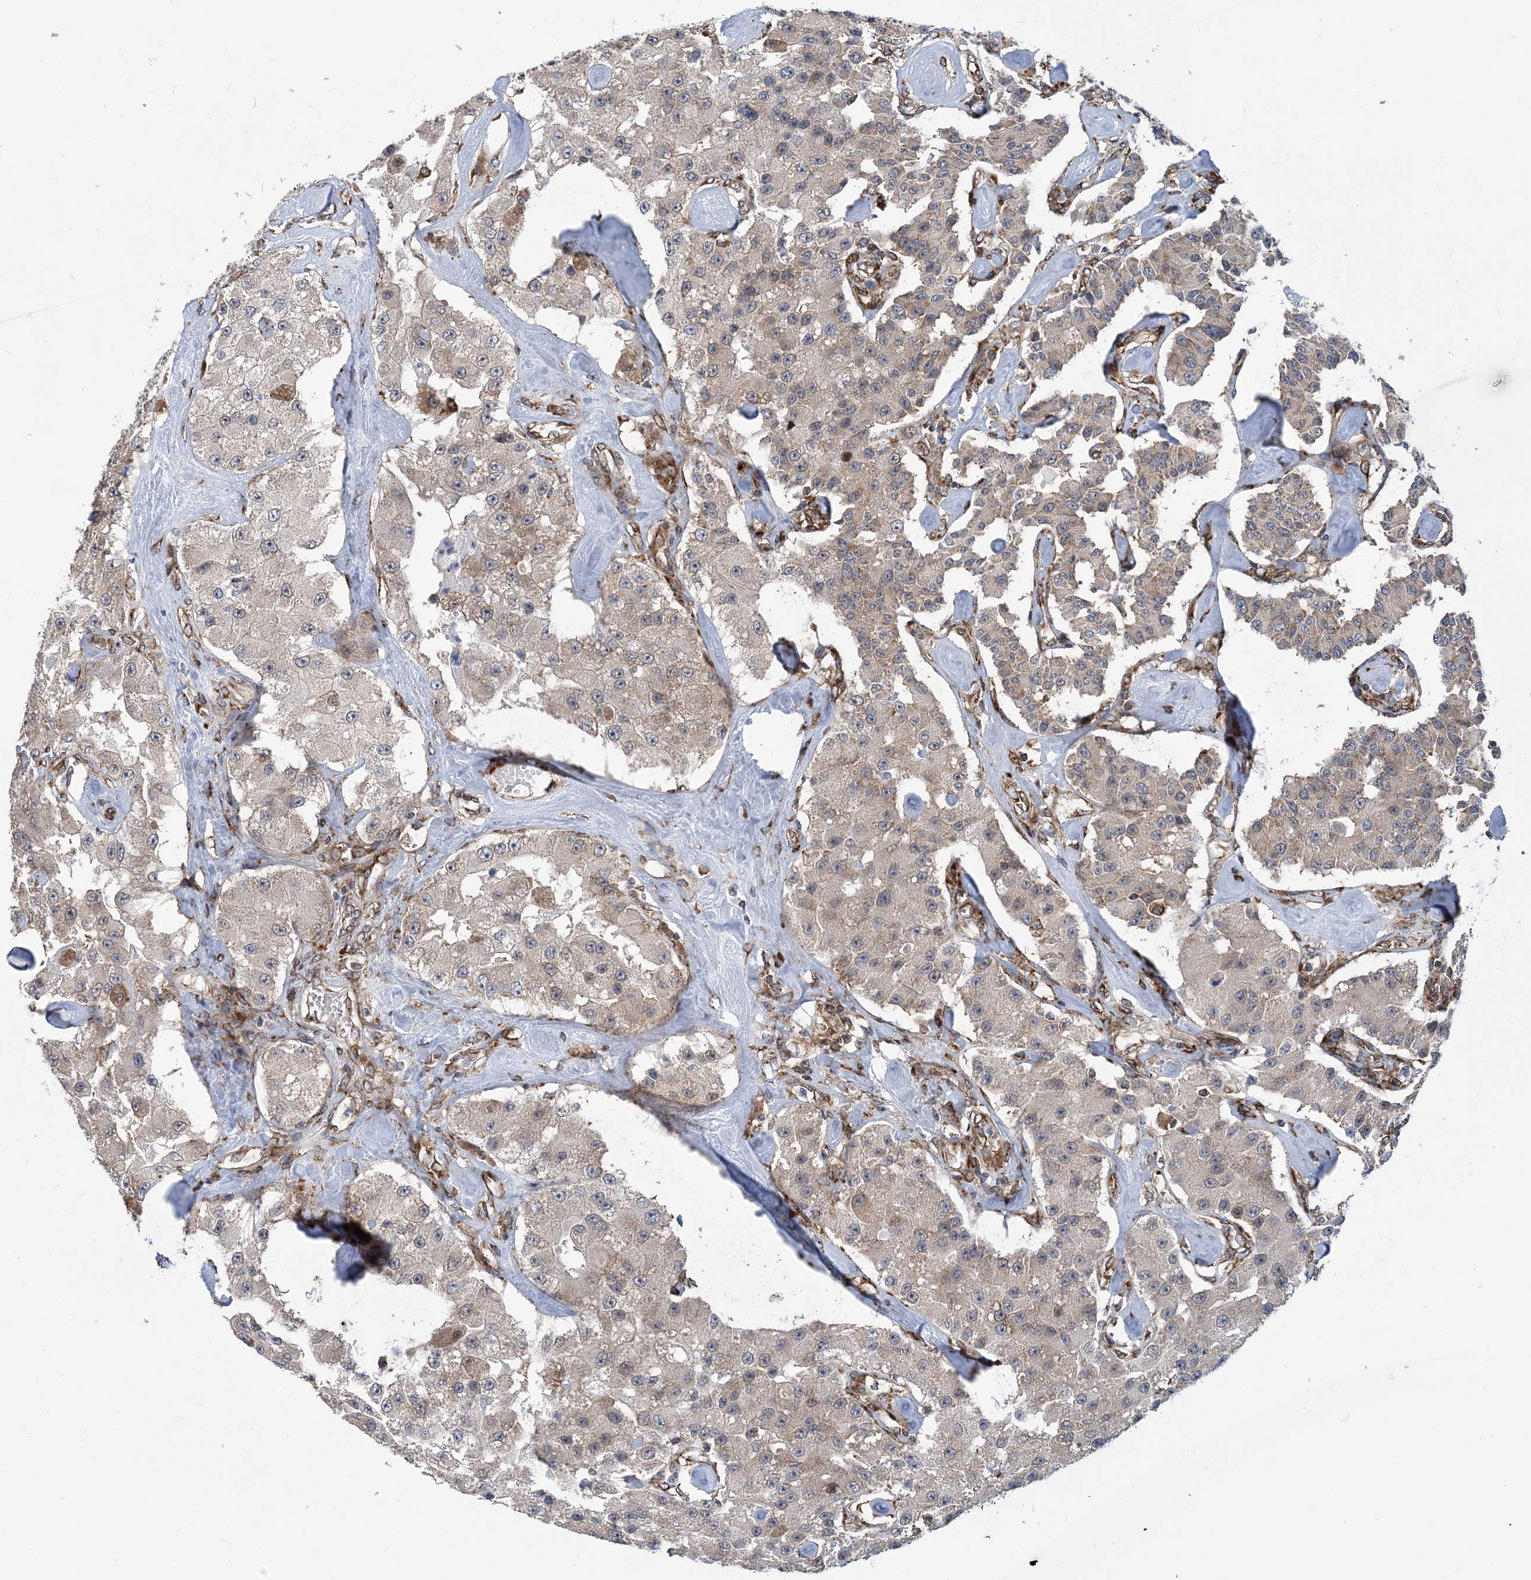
{"staining": {"intensity": "weak", "quantity": "<25%", "location": "cytoplasmic/membranous"}, "tissue": "carcinoid", "cell_type": "Tumor cells", "image_type": "cancer", "snomed": [{"axis": "morphology", "description": "Carcinoid, malignant, NOS"}, {"axis": "topography", "description": "Pancreas"}], "caption": "A high-resolution histopathology image shows immunohistochemistry (IHC) staining of carcinoid (malignant), which displays no significant expression in tumor cells.", "gene": "PHF1", "patient": {"sex": "male", "age": 41}}